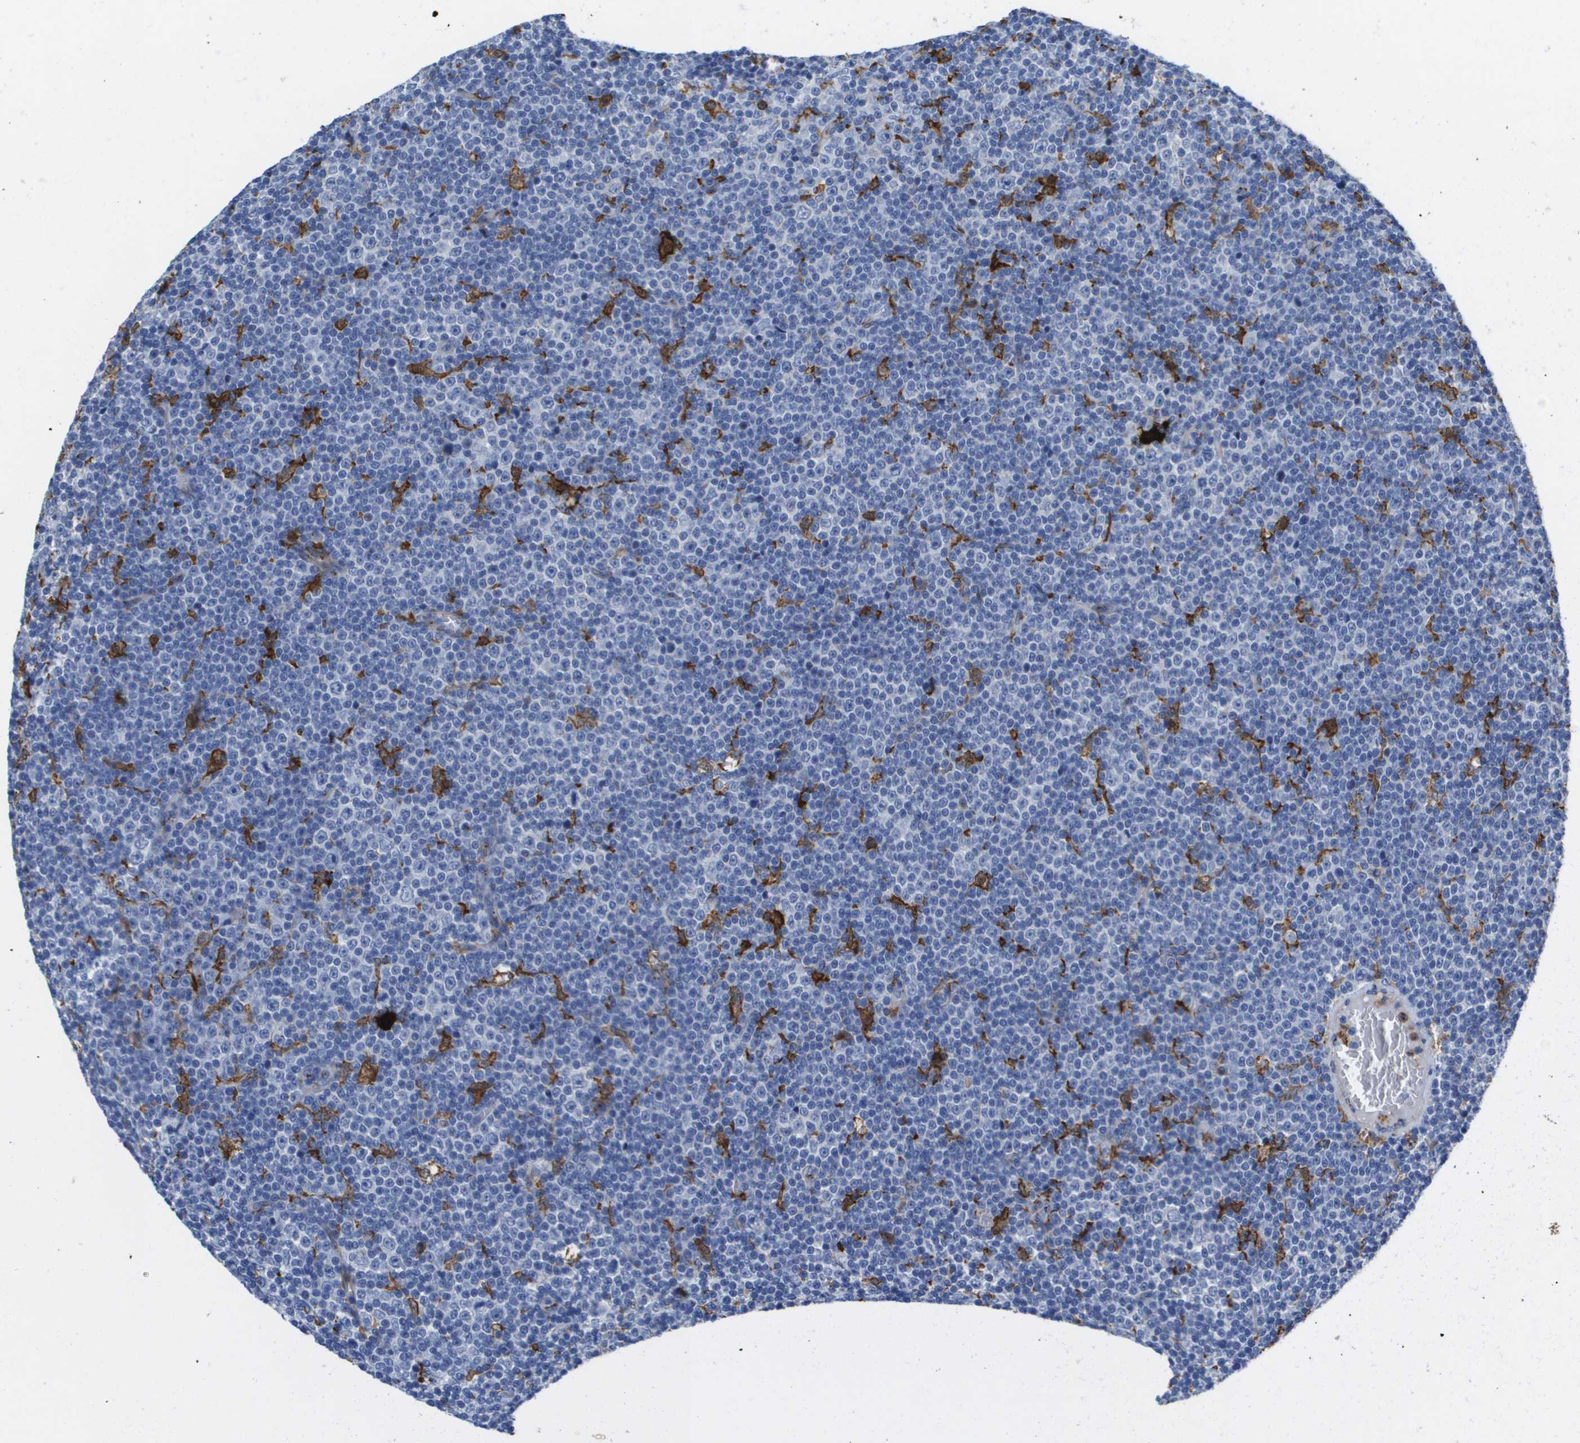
{"staining": {"intensity": "negative", "quantity": "none", "location": "none"}, "tissue": "lymphoma", "cell_type": "Tumor cells", "image_type": "cancer", "snomed": [{"axis": "morphology", "description": "Malignant lymphoma, non-Hodgkin's type, Low grade"}, {"axis": "topography", "description": "Lymph node"}], "caption": "IHC of human malignant lymphoma, non-Hodgkin's type (low-grade) displays no staining in tumor cells.", "gene": "SLC37A2", "patient": {"sex": "female", "age": 67}}